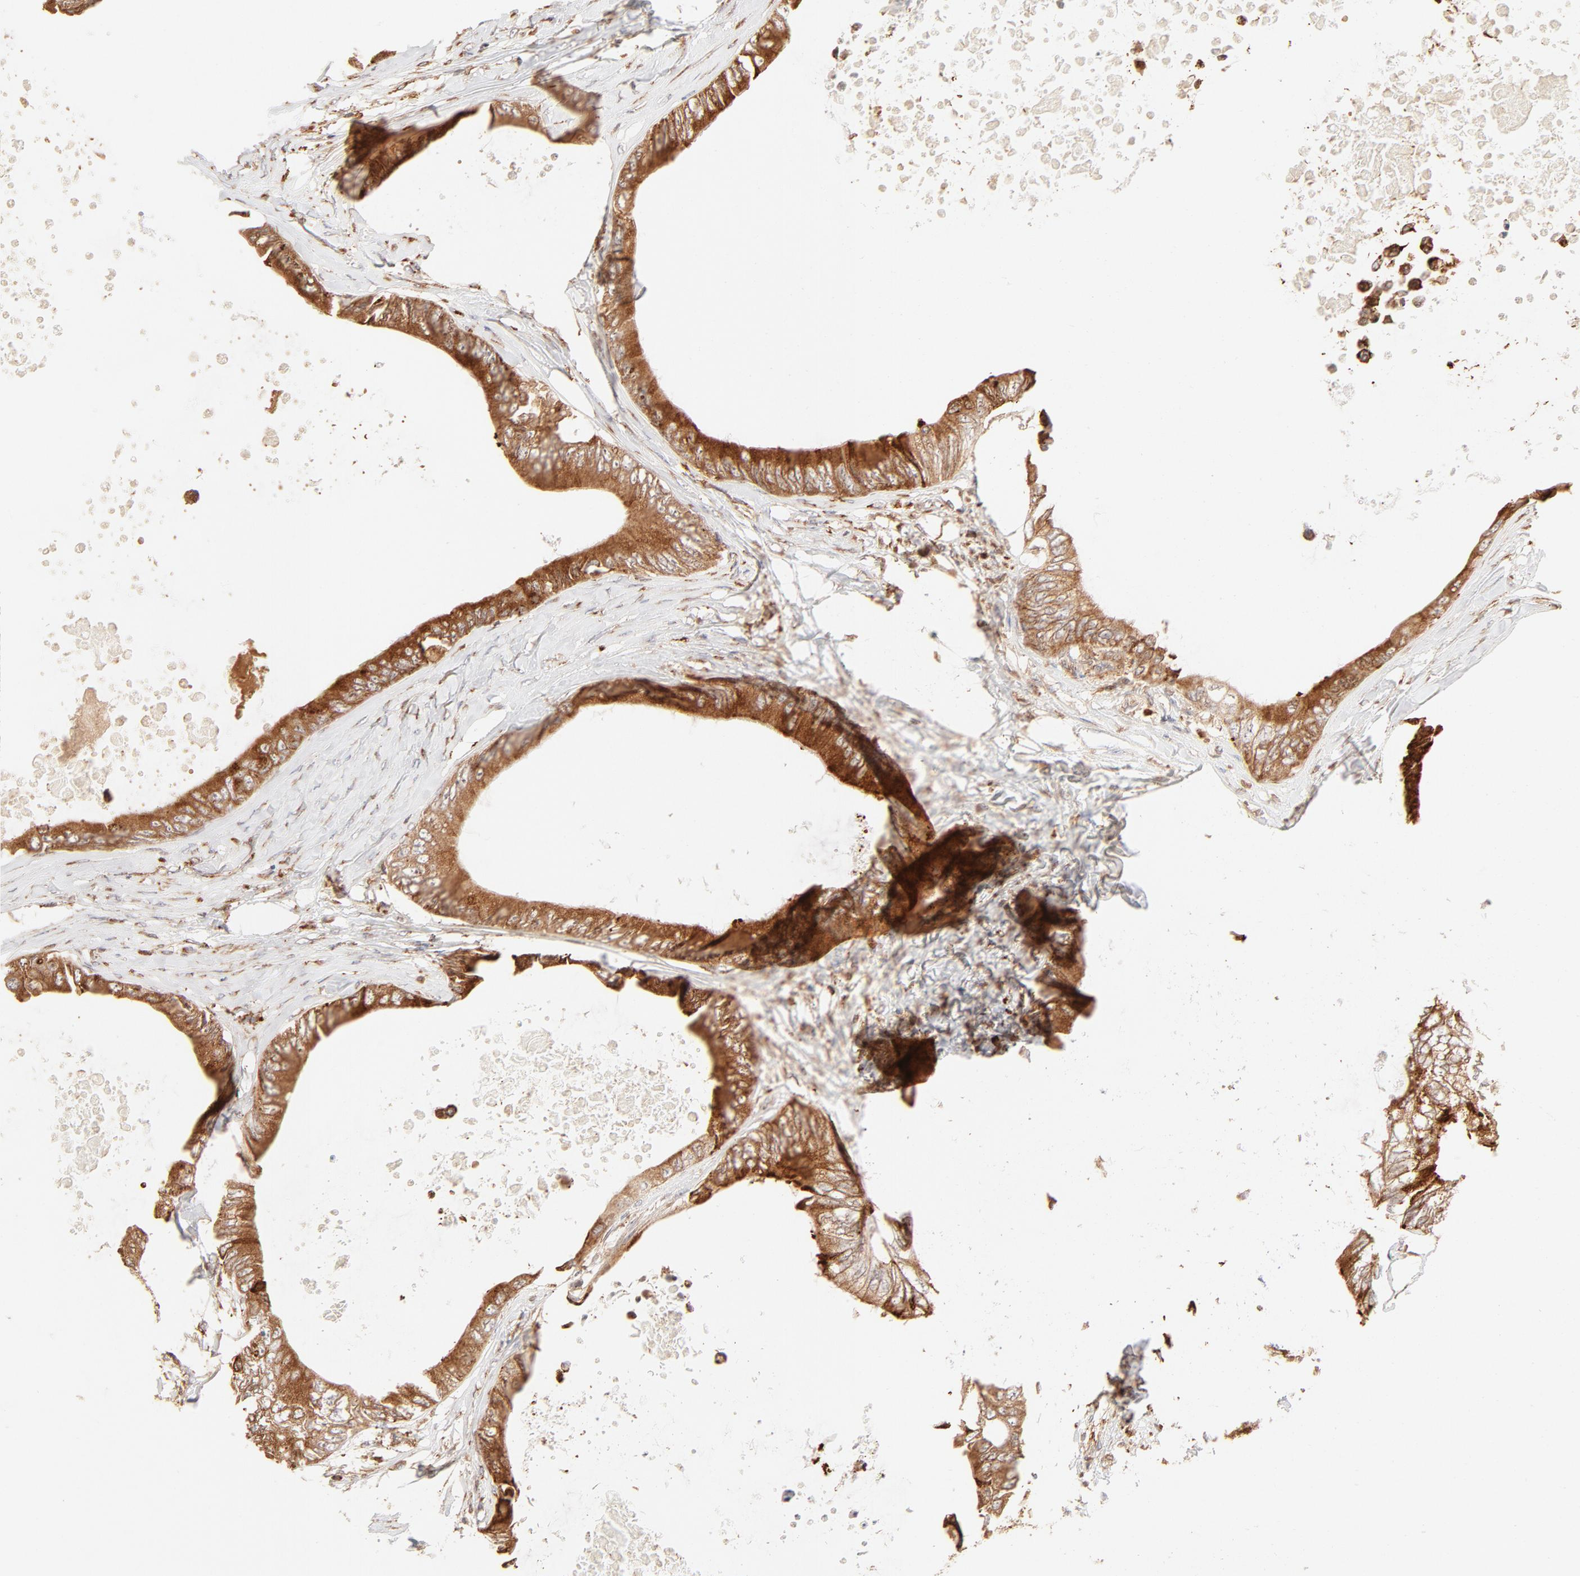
{"staining": {"intensity": "strong", "quantity": ">75%", "location": "cytoplasmic/membranous"}, "tissue": "colorectal cancer", "cell_type": "Tumor cells", "image_type": "cancer", "snomed": [{"axis": "morphology", "description": "Normal tissue, NOS"}, {"axis": "morphology", "description": "Adenocarcinoma, NOS"}, {"axis": "topography", "description": "Rectum"}, {"axis": "topography", "description": "Peripheral nerve tissue"}], "caption": "This histopathology image shows IHC staining of colorectal adenocarcinoma, with high strong cytoplasmic/membranous positivity in about >75% of tumor cells.", "gene": "PARP12", "patient": {"sex": "female", "age": 77}}